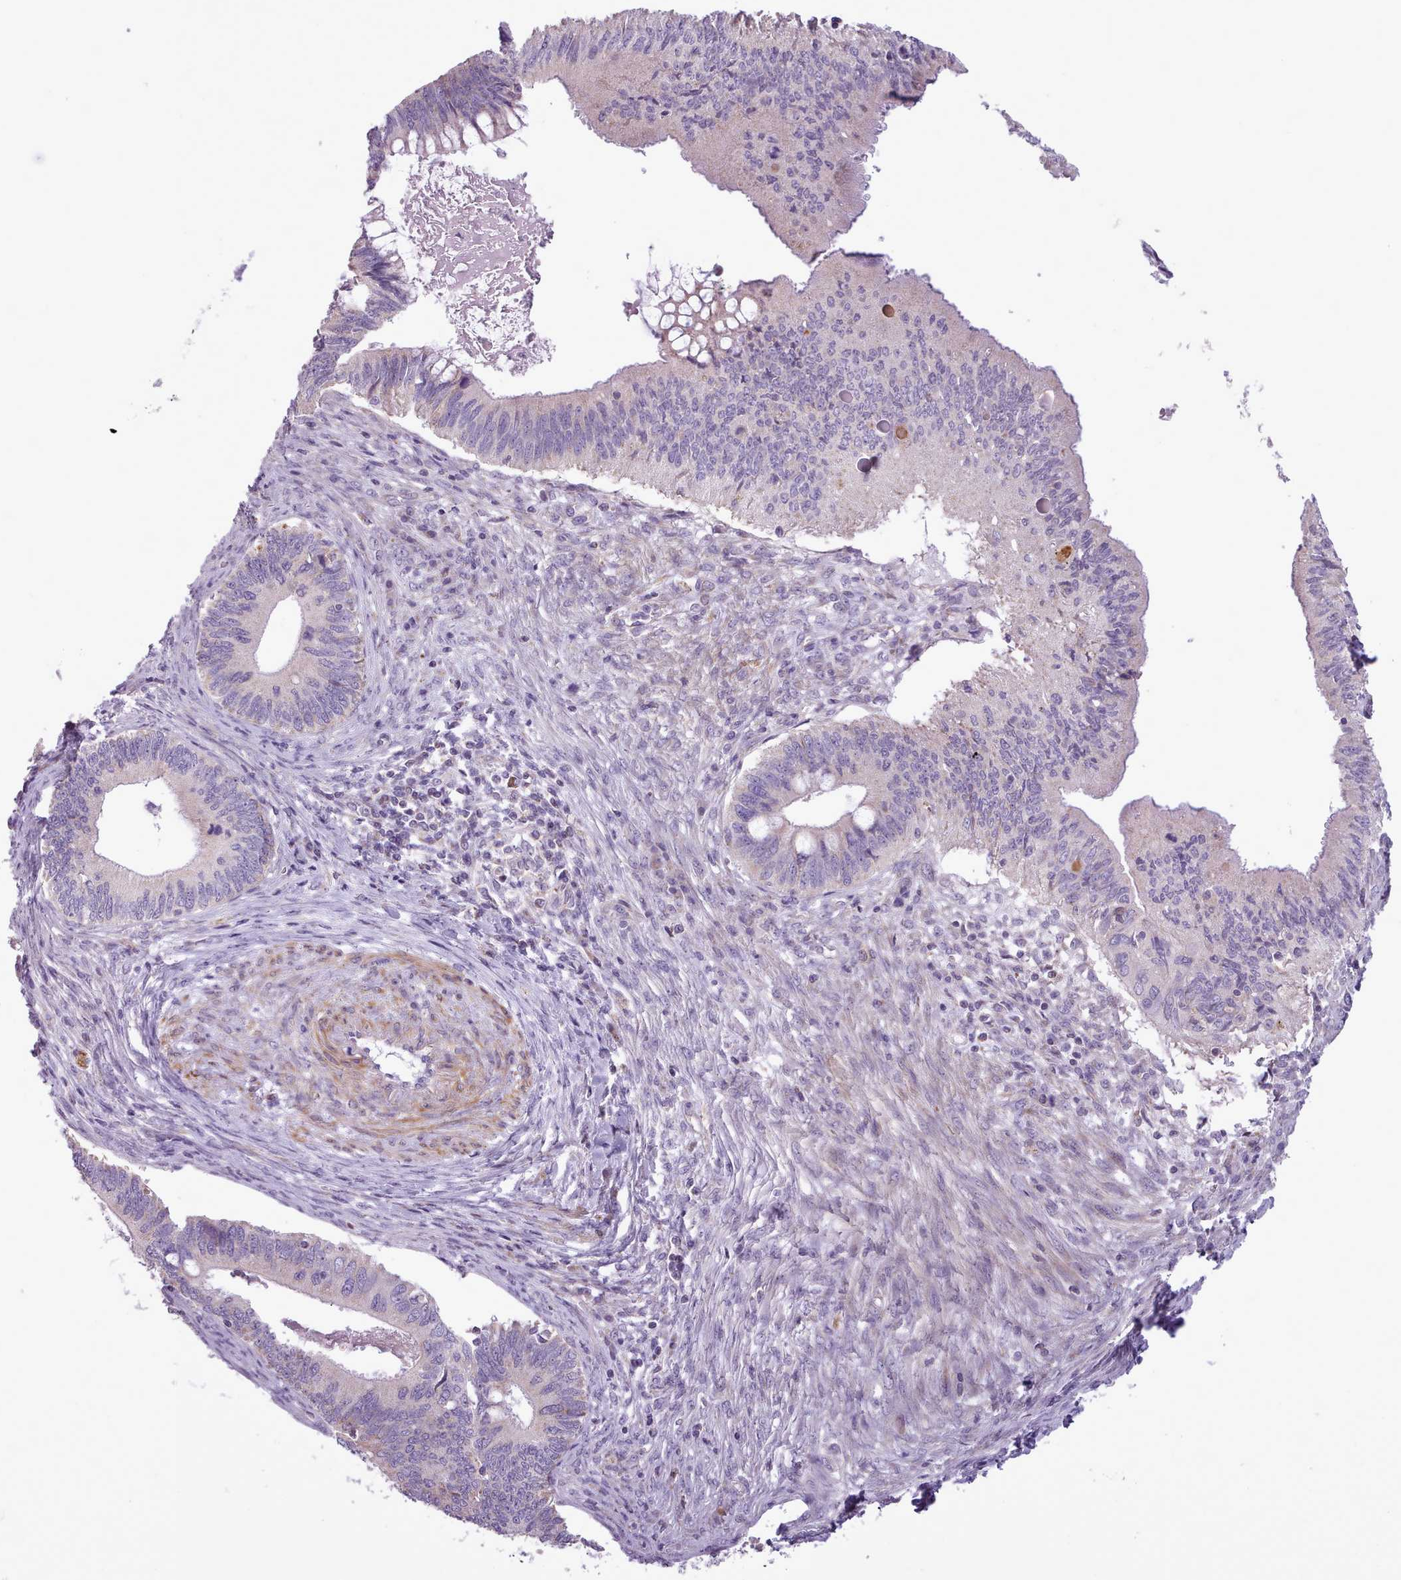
{"staining": {"intensity": "negative", "quantity": "none", "location": "none"}, "tissue": "cervical cancer", "cell_type": "Tumor cells", "image_type": "cancer", "snomed": [{"axis": "morphology", "description": "Adenocarcinoma, NOS"}, {"axis": "topography", "description": "Cervix"}], "caption": "An immunohistochemistry image of cervical adenocarcinoma is shown. There is no staining in tumor cells of cervical adenocarcinoma.", "gene": "AVL9", "patient": {"sex": "female", "age": 42}}